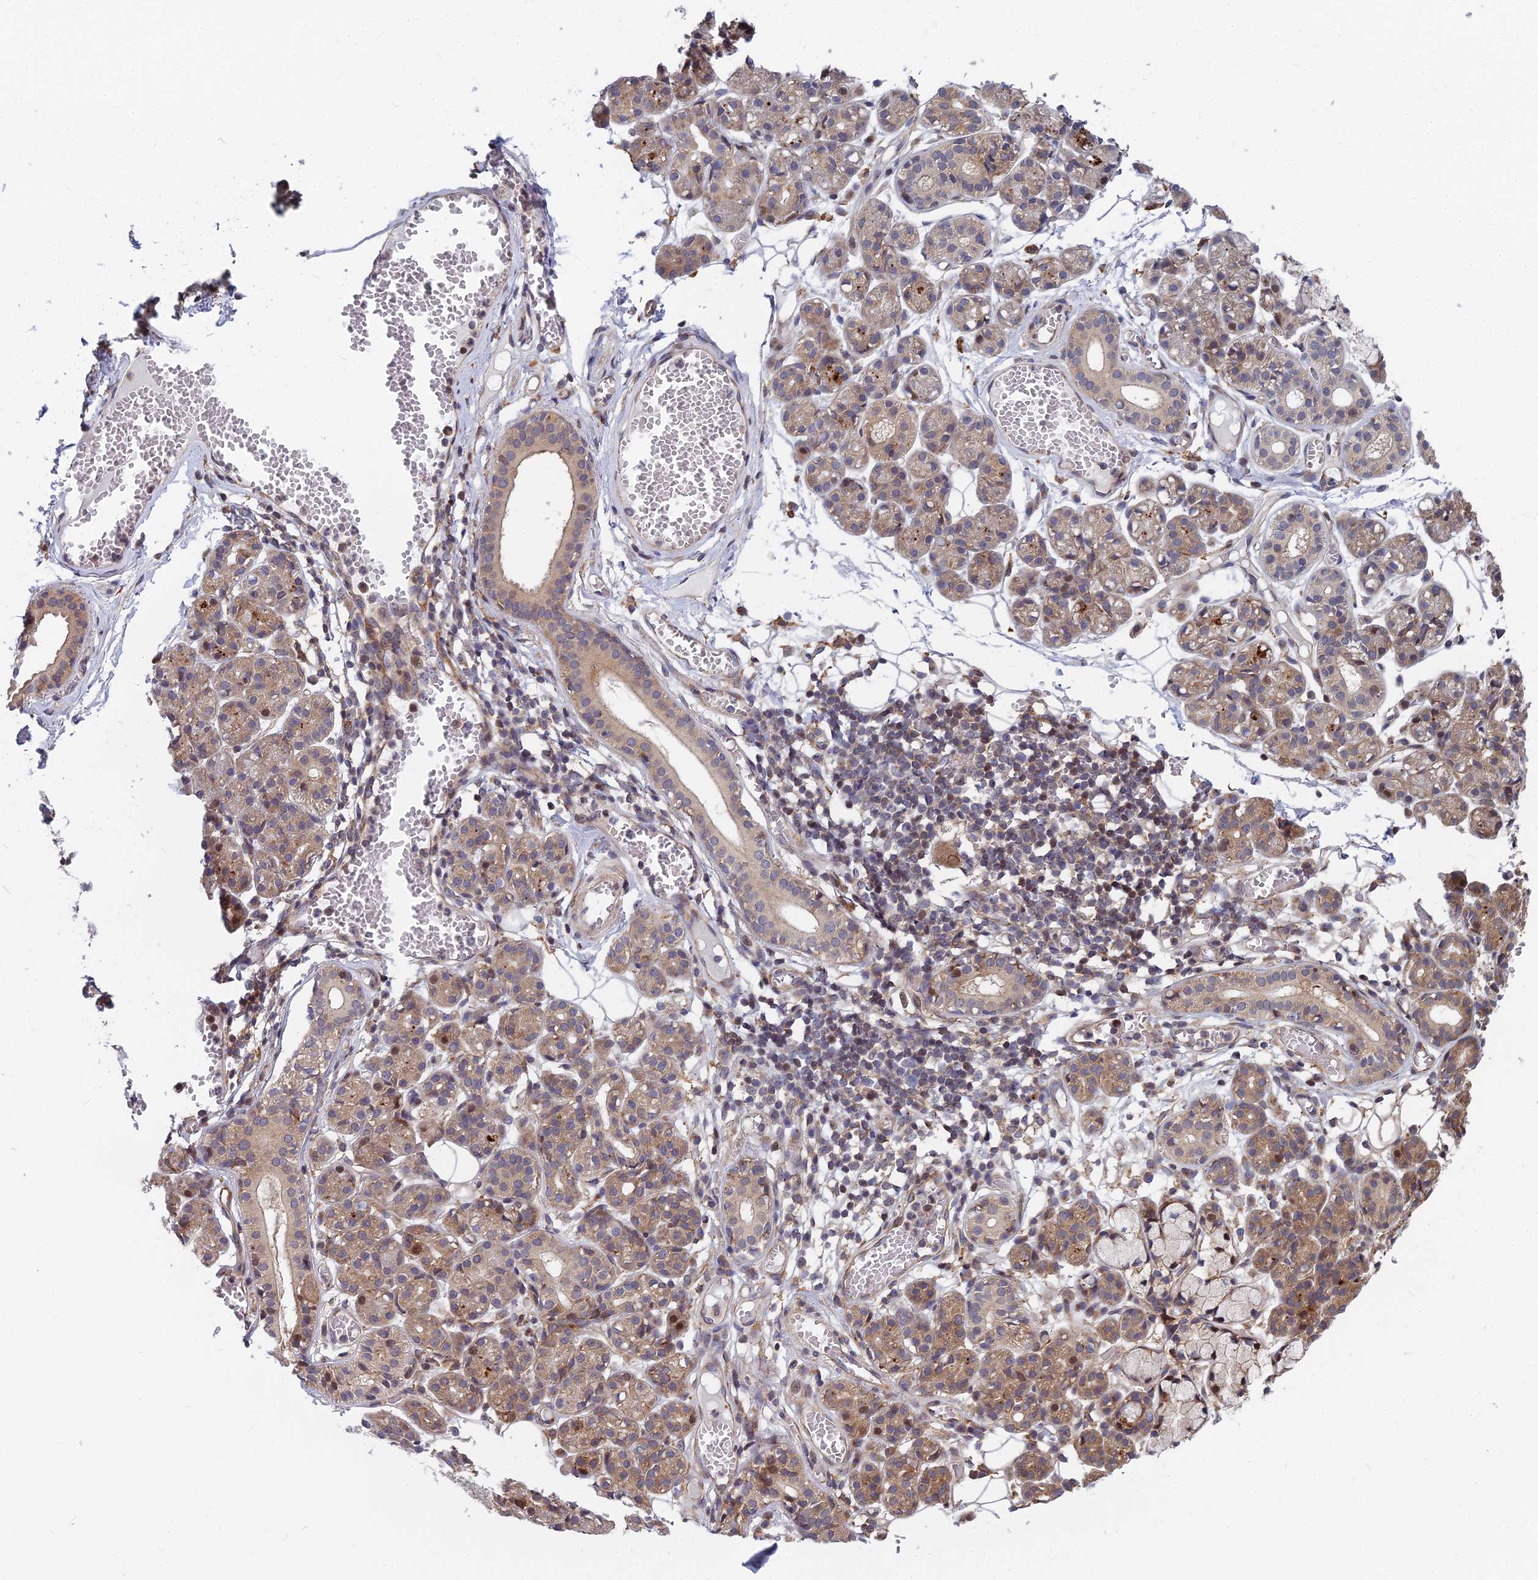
{"staining": {"intensity": "strong", "quantity": "<25%", "location": "cytoplasmic/membranous,nuclear"}, "tissue": "salivary gland", "cell_type": "Glandular cells", "image_type": "normal", "snomed": [{"axis": "morphology", "description": "Normal tissue, NOS"}, {"axis": "topography", "description": "Salivary gland"}], "caption": "Glandular cells exhibit medium levels of strong cytoplasmic/membranous,nuclear staining in about <25% of cells in benign salivary gland. (DAB (3,3'-diaminobenzidine) IHC with brightfield microscopy, high magnification).", "gene": "COMMD2", "patient": {"sex": "male", "age": 63}}